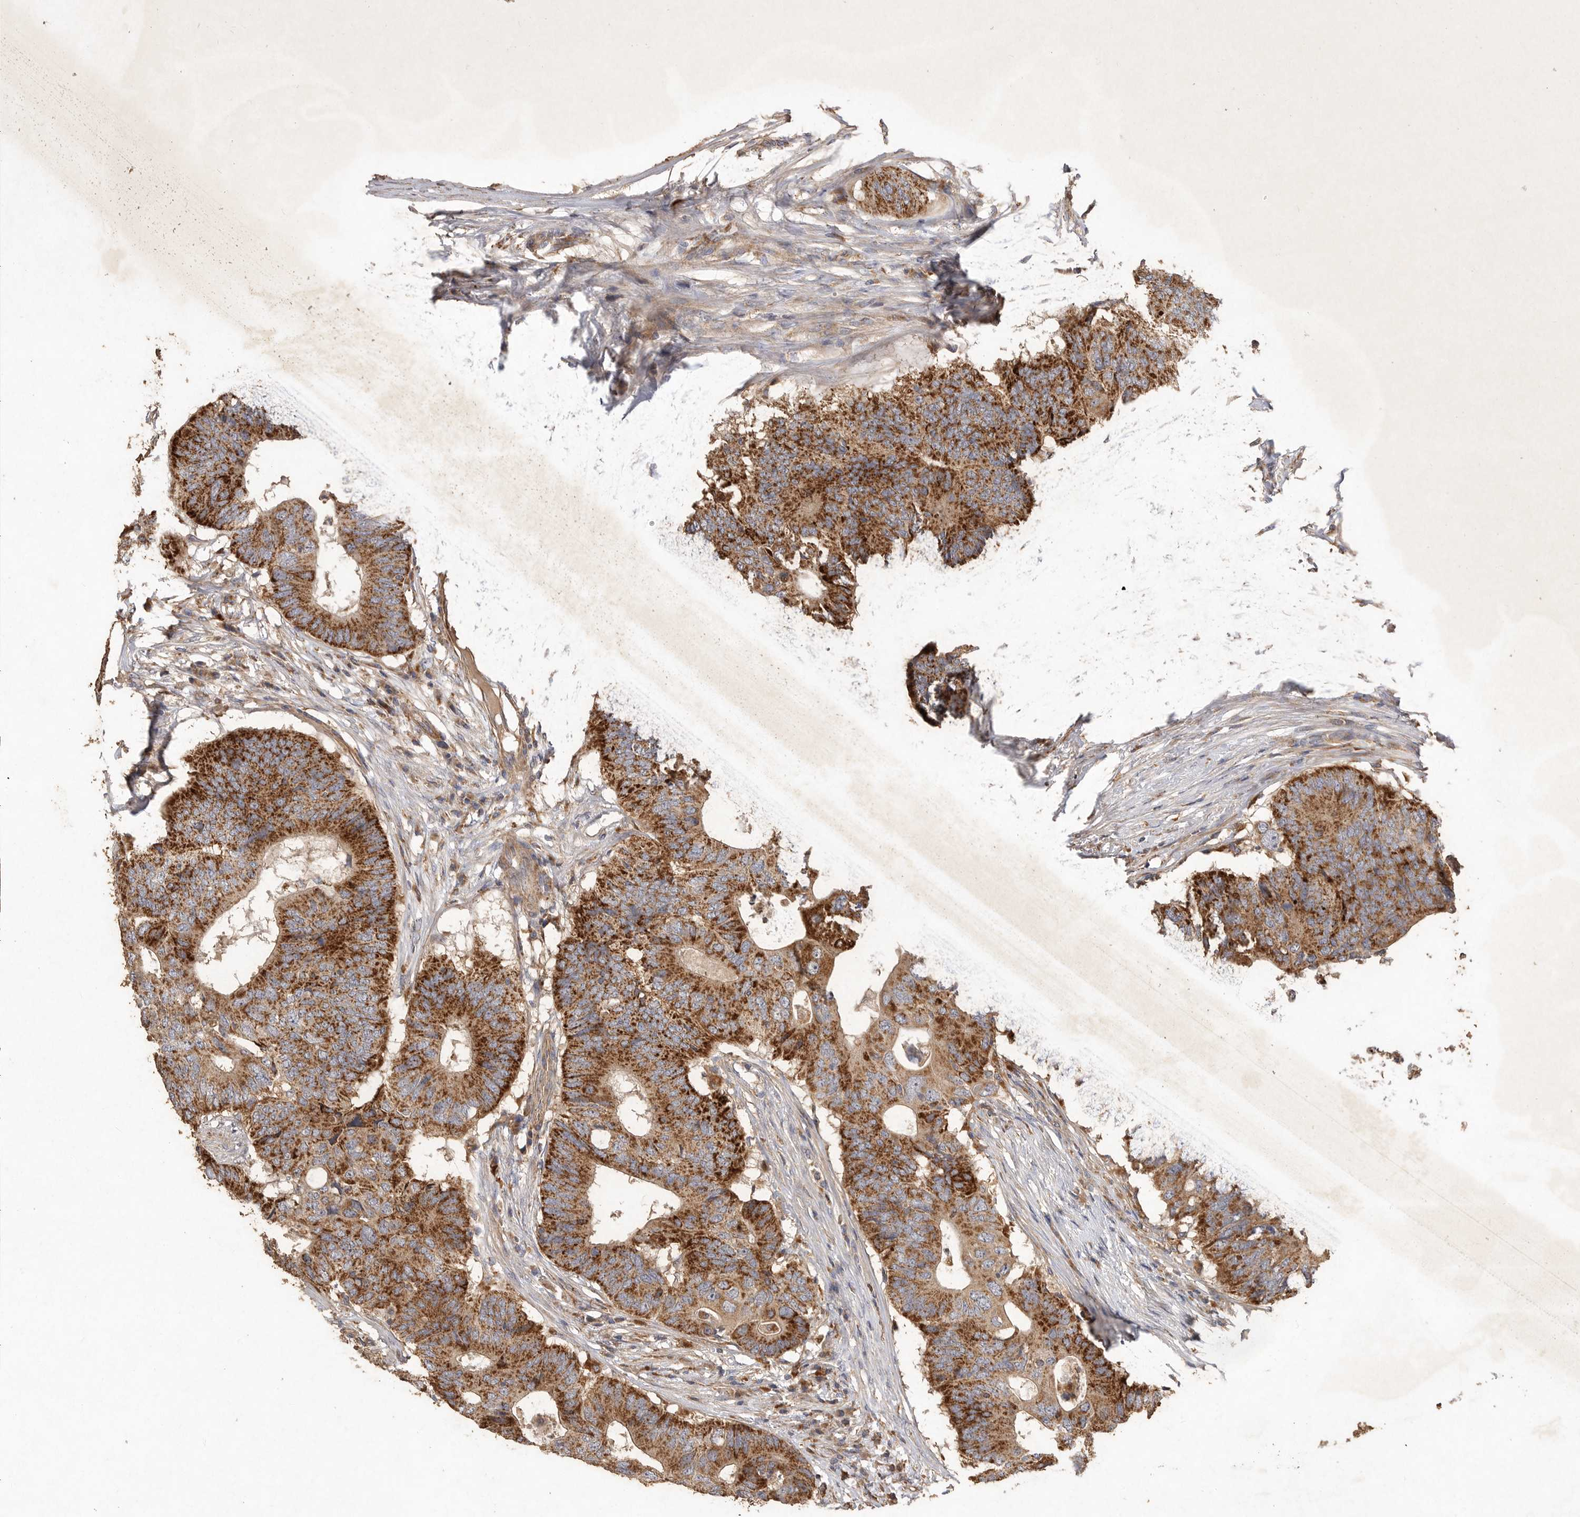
{"staining": {"intensity": "strong", "quantity": ">75%", "location": "cytoplasmic/membranous"}, "tissue": "colorectal cancer", "cell_type": "Tumor cells", "image_type": "cancer", "snomed": [{"axis": "morphology", "description": "Adenocarcinoma, NOS"}, {"axis": "topography", "description": "Colon"}], "caption": "A high amount of strong cytoplasmic/membranous positivity is appreciated in approximately >75% of tumor cells in colorectal adenocarcinoma tissue.", "gene": "MRPL41", "patient": {"sex": "male", "age": 71}}